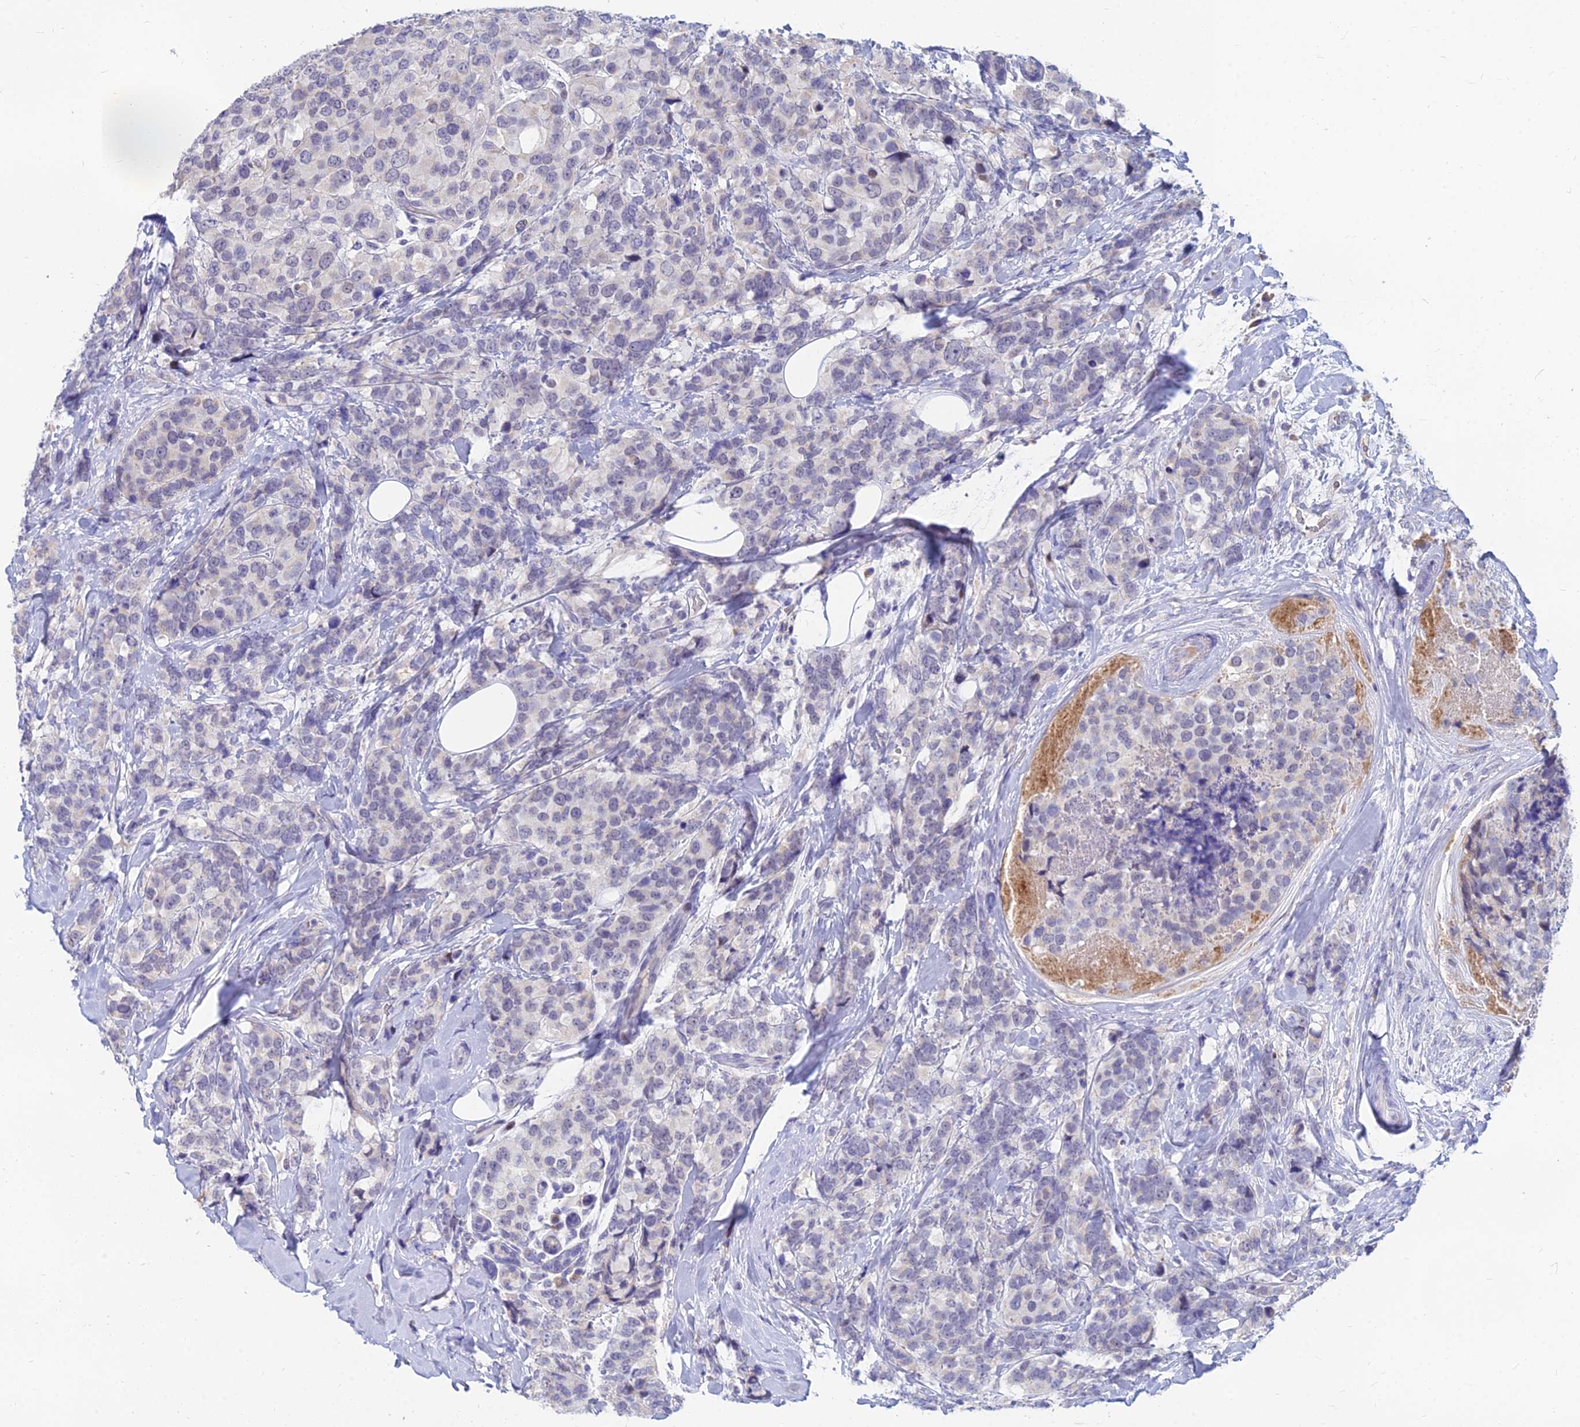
{"staining": {"intensity": "negative", "quantity": "none", "location": "none"}, "tissue": "breast cancer", "cell_type": "Tumor cells", "image_type": "cancer", "snomed": [{"axis": "morphology", "description": "Lobular carcinoma"}, {"axis": "topography", "description": "Breast"}], "caption": "Immunohistochemical staining of lobular carcinoma (breast) displays no significant staining in tumor cells.", "gene": "GOLGA6D", "patient": {"sex": "female", "age": 59}}